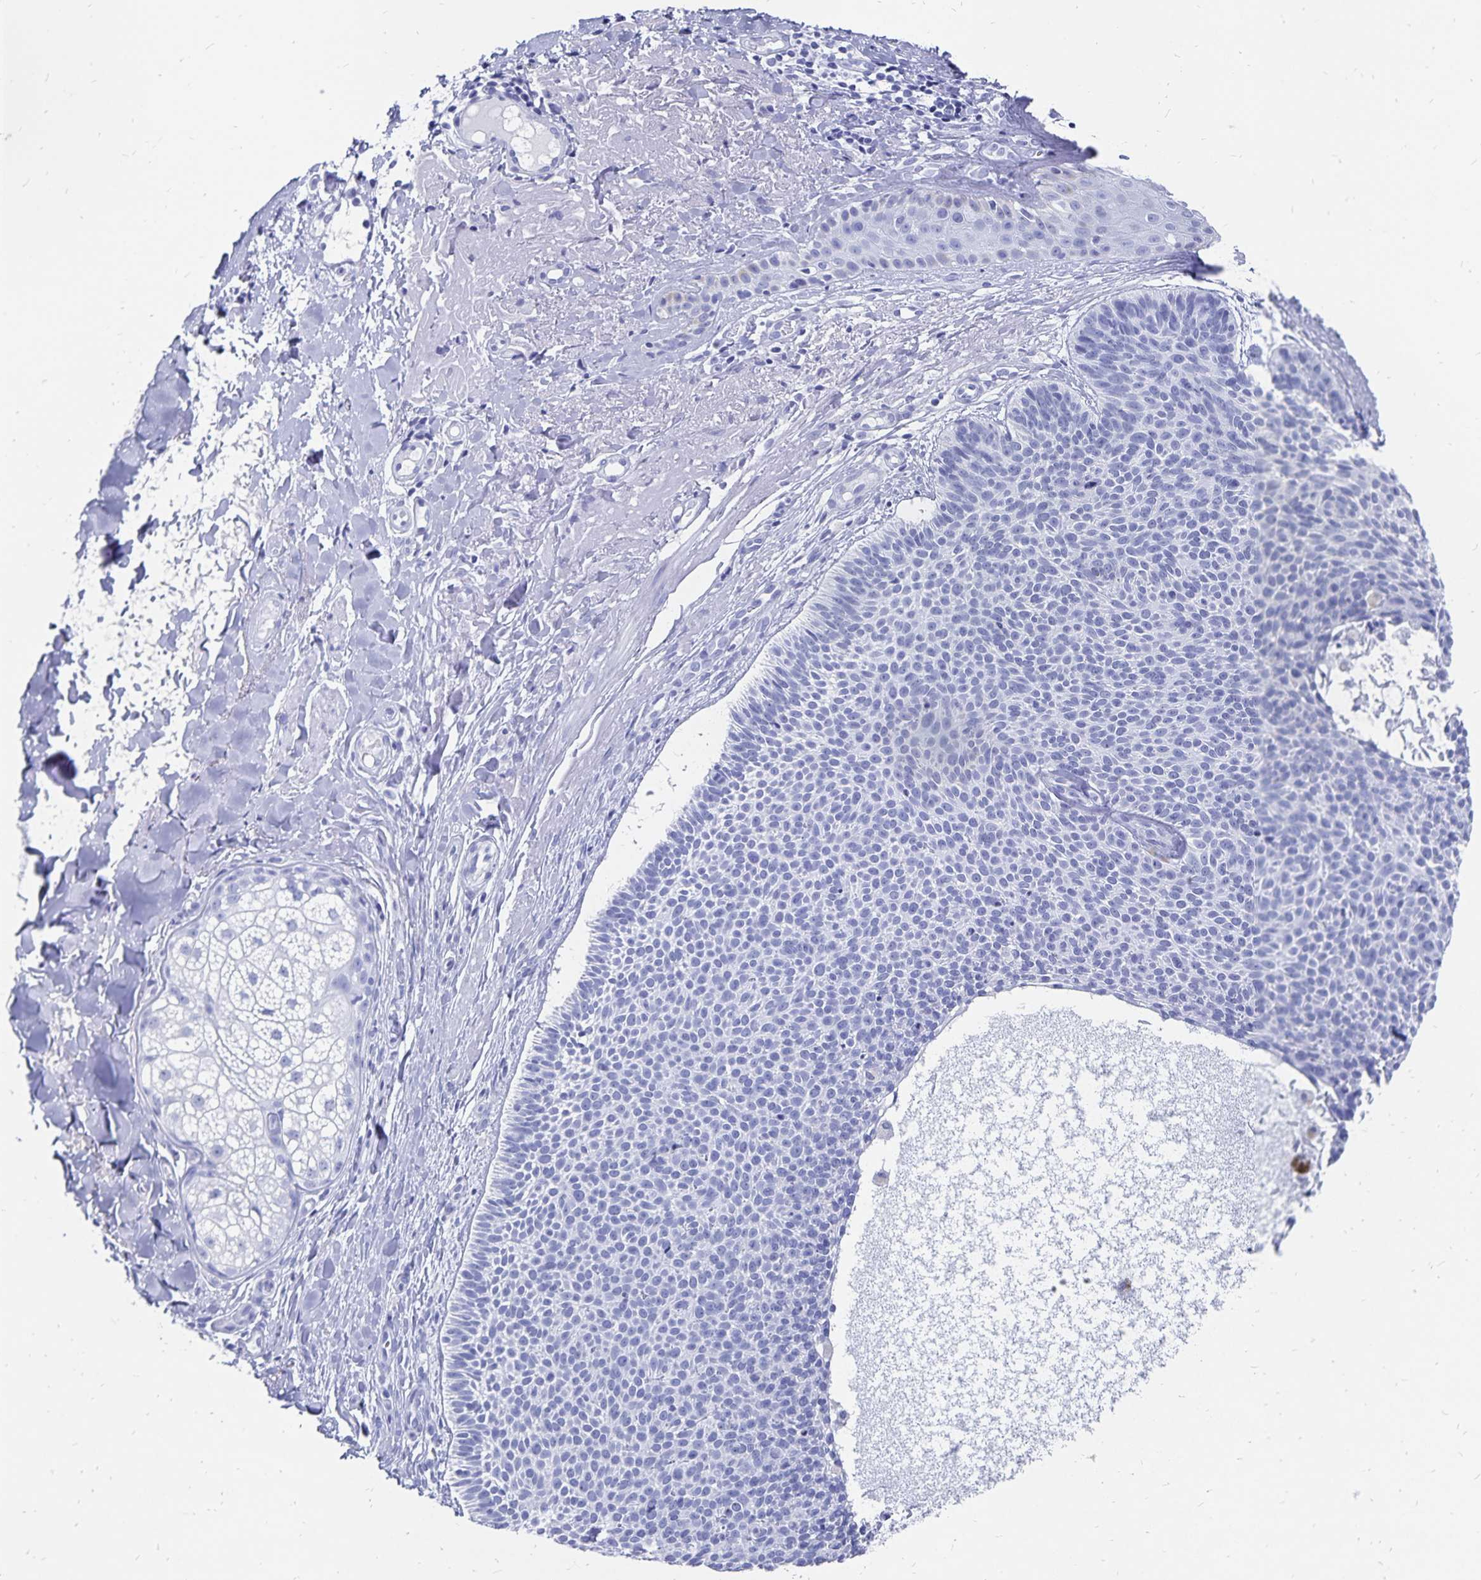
{"staining": {"intensity": "negative", "quantity": "none", "location": "none"}, "tissue": "skin cancer", "cell_type": "Tumor cells", "image_type": "cancer", "snomed": [{"axis": "morphology", "description": "Basal cell carcinoma"}, {"axis": "topography", "description": "Skin"}], "caption": "Photomicrograph shows no protein staining in tumor cells of skin basal cell carcinoma tissue. The staining was performed using DAB (3,3'-diaminobenzidine) to visualize the protein expression in brown, while the nuclei were stained in blue with hematoxylin (Magnification: 20x).", "gene": "ADH1A", "patient": {"sex": "male", "age": 82}}